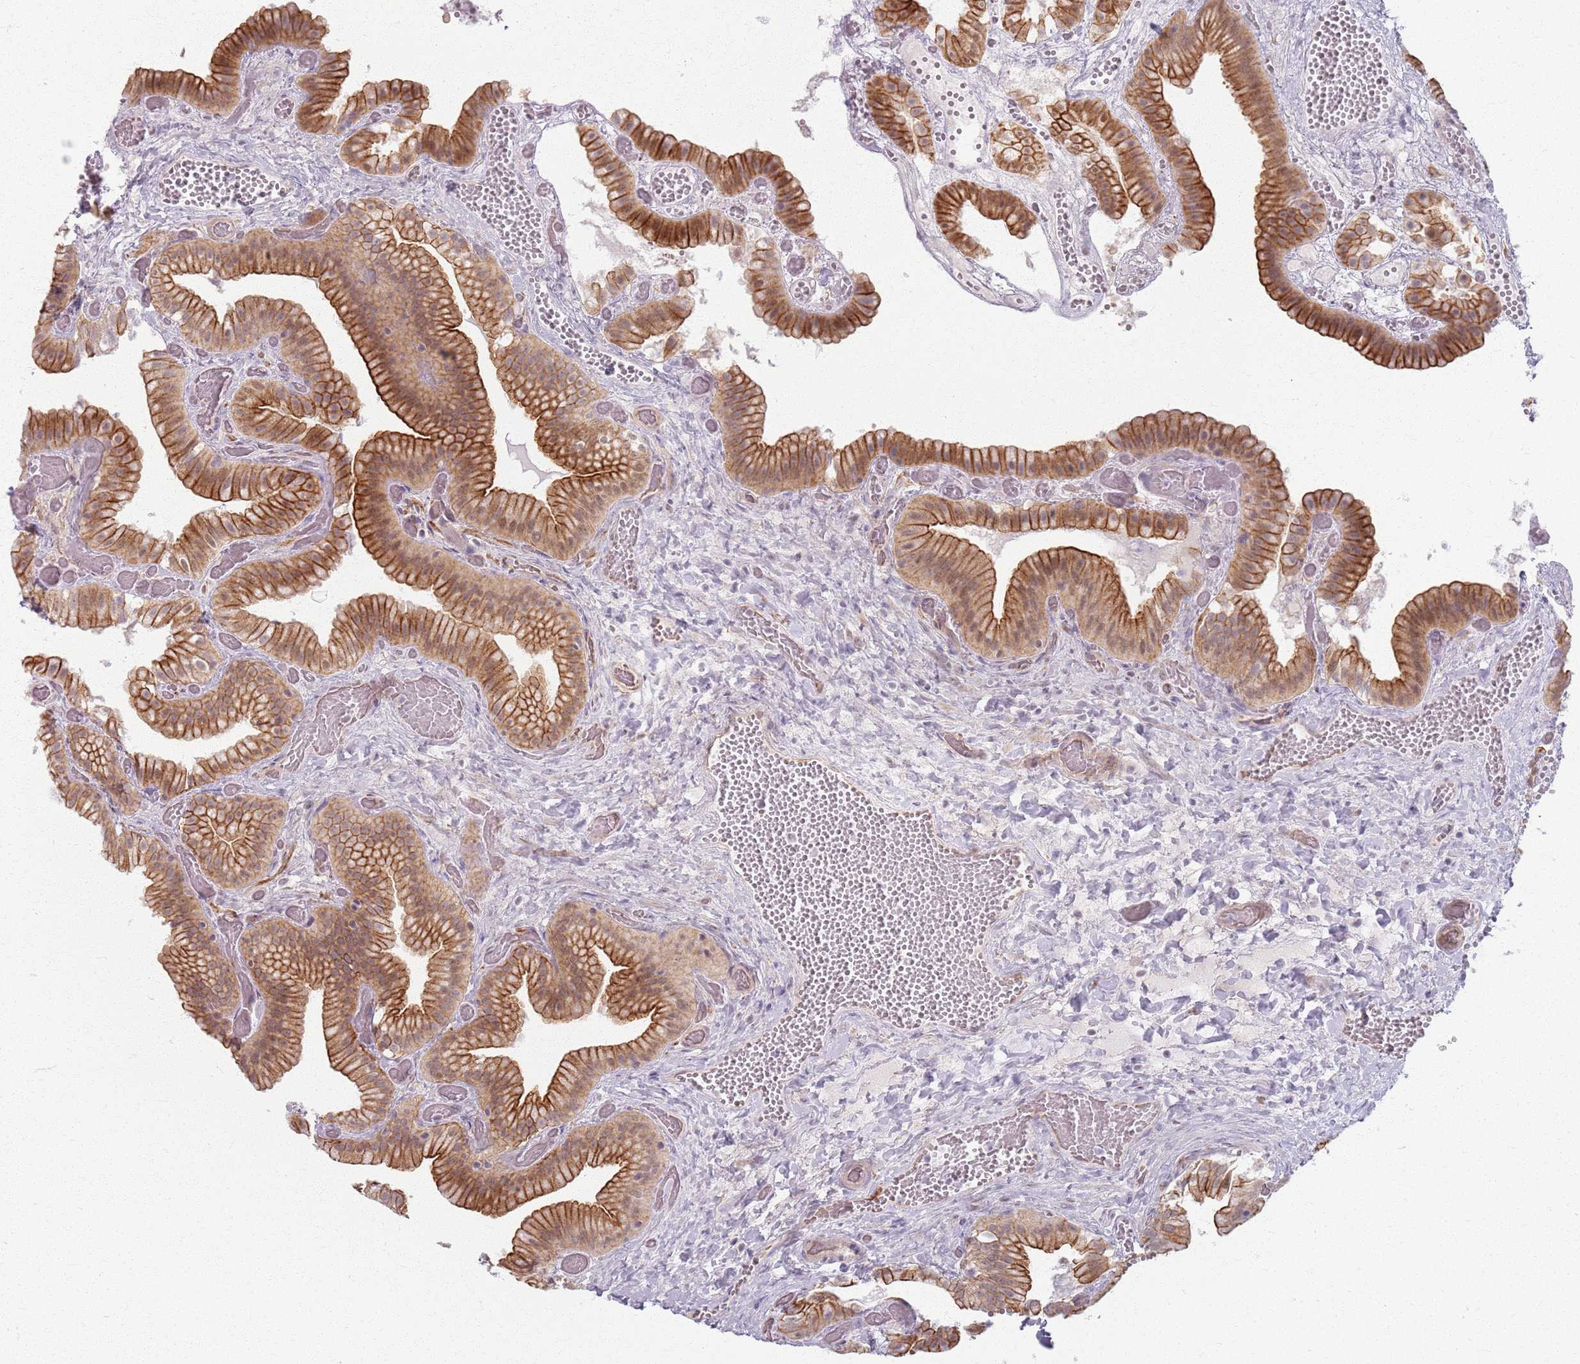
{"staining": {"intensity": "strong", "quantity": ">75%", "location": "cytoplasmic/membranous"}, "tissue": "gallbladder", "cell_type": "Glandular cells", "image_type": "normal", "snomed": [{"axis": "morphology", "description": "Normal tissue, NOS"}, {"axis": "topography", "description": "Gallbladder"}], "caption": "Approximately >75% of glandular cells in benign gallbladder exhibit strong cytoplasmic/membranous protein staining as visualized by brown immunohistochemical staining.", "gene": "KCNA5", "patient": {"sex": "female", "age": 64}}